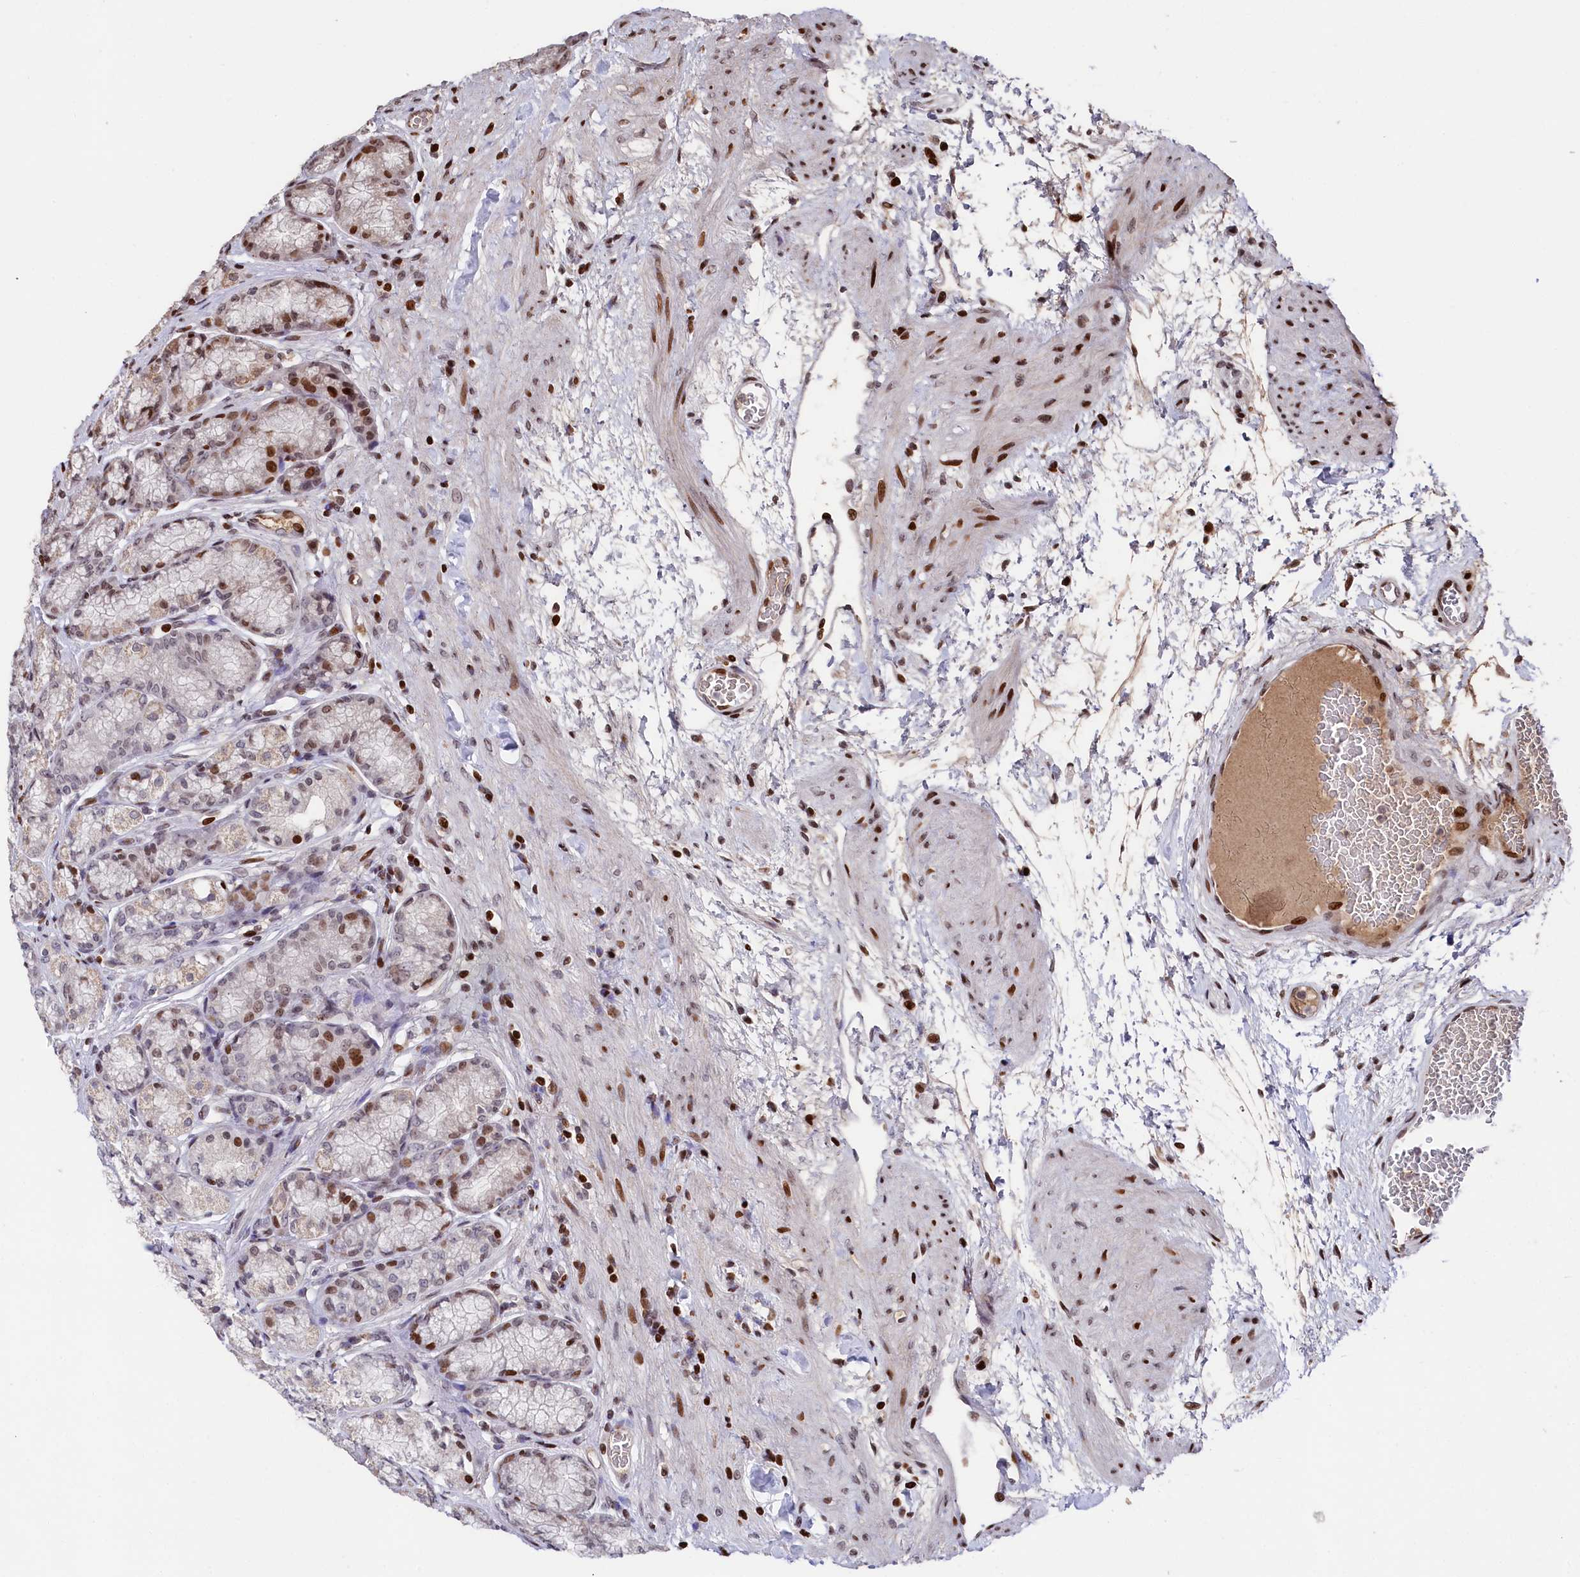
{"staining": {"intensity": "moderate", "quantity": "25%-75%", "location": "nuclear"}, "tissue": "stomach", "cell_type": "Glandular cells", "image_type": "normal", "snomed": [{"axis": "morphology", "description": "Normal tissue, NOS"}, {"axis": "morphology", "description": "Adenocarcinoma, NOS"}, {"axis": "morphology", "description": "Adenocarcinoma, High grade"}, {"axis": "topography", "description": "Stomach, upper"}, {"axis": "topography", "description": "Stomach"}], "caption": "Stomach stained with immunohistochemistry reveals moderate nuclear staining in approximately 25%-75% of glandular cells.", "gene": "MCF2L2", "patient": {"sex": "female", "age": 65}}